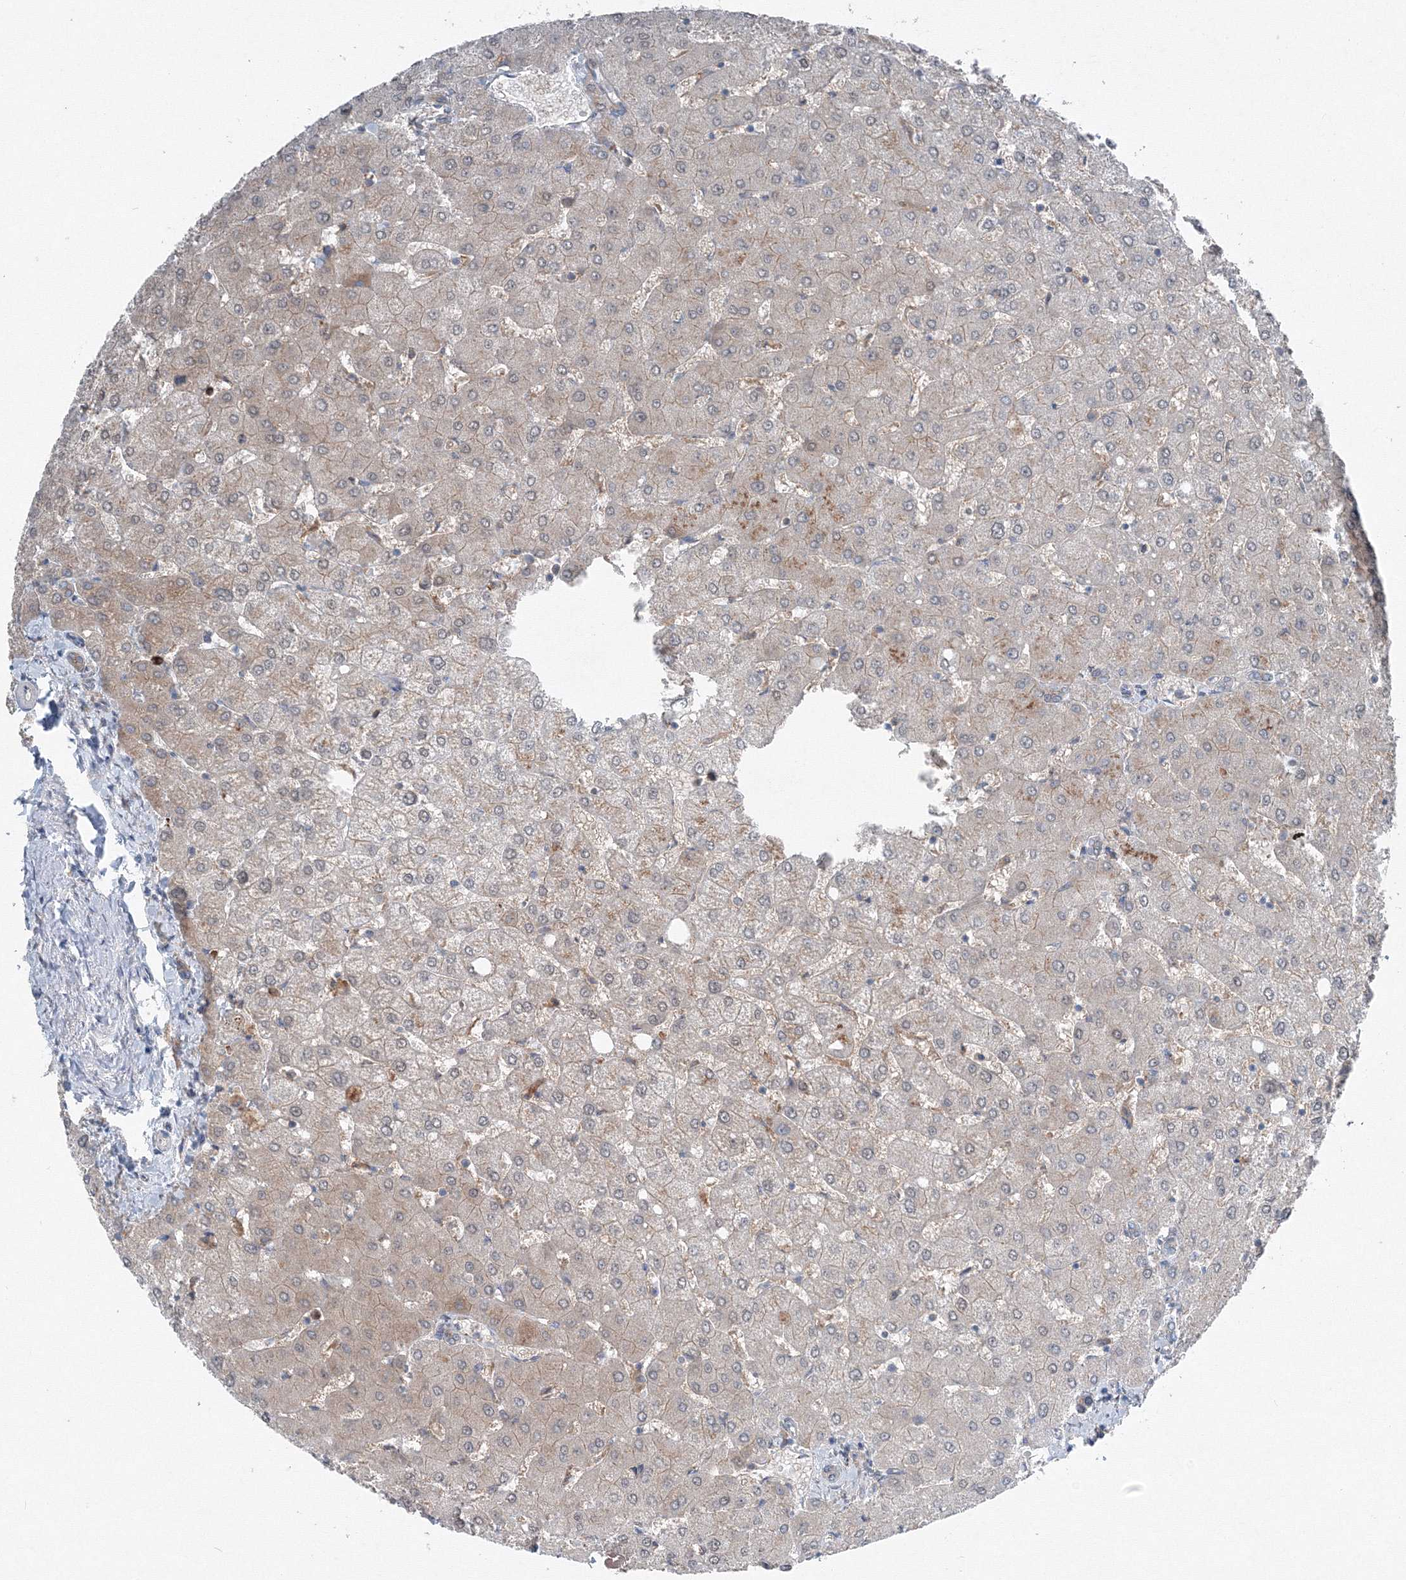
{"staining": {"intensity": "negative", "quantity": "none", "location": "none"}, "tissue": "liver", "cell_type": "Cholangiocytes", "image_type": "normal", "snomed": [{"axis": "morphology", "description": "Normal tissue, NOS"}, {"axis": "topography", "description": "Liver"}], "caption": "Cholangiocytes are negative for protein expression in benign human liver. The staining was performed using DAB to visualize the protein expression in brown, while the nuclei were stained in blue with hematoxylin (Magnification: 20x).", "gene": "TPRKB", "patient": {"sex": "female", "age": 54}}